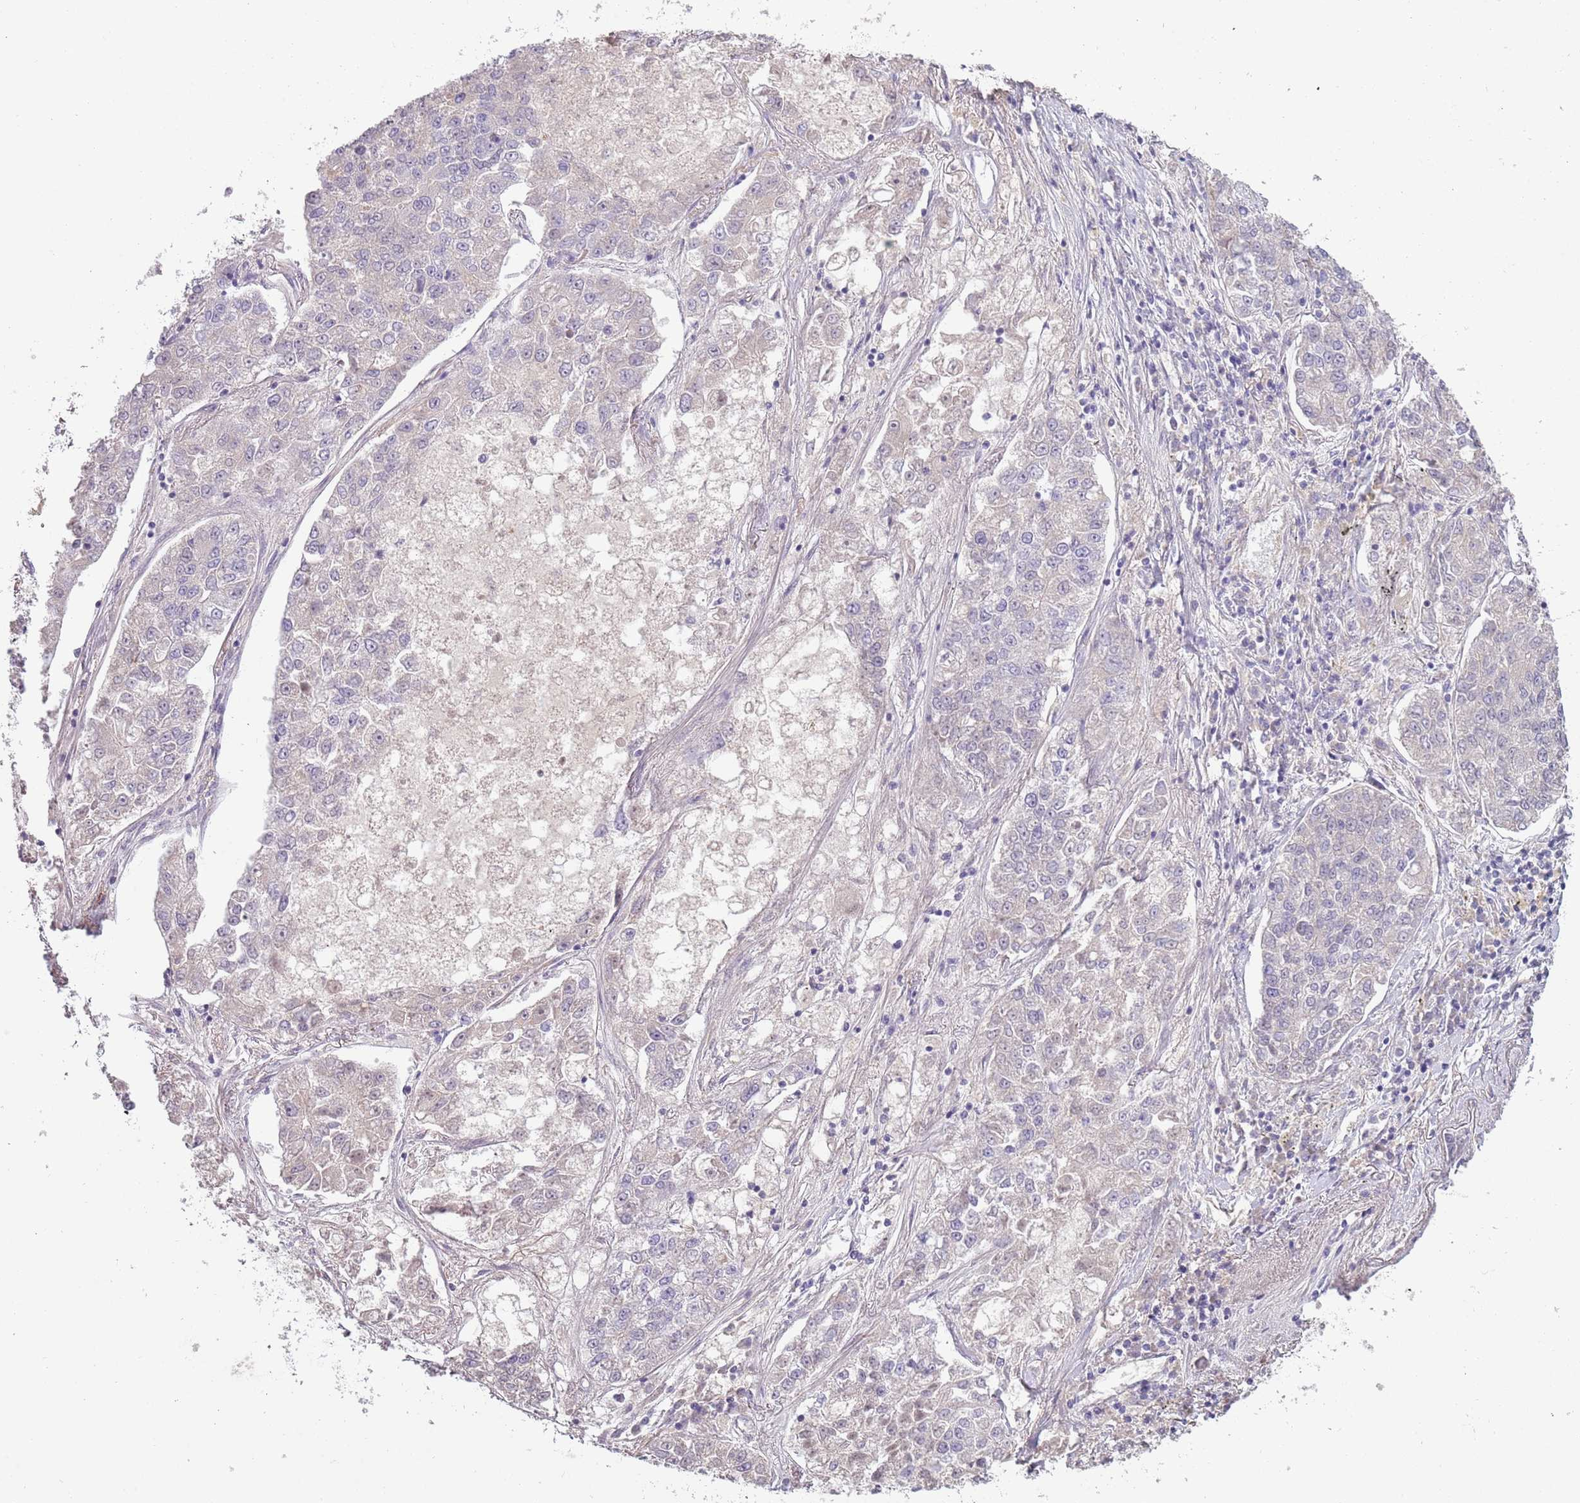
{"staining": {"intensity": "negative", "quantity": "none", "location": "none"}, "tissue": "lung cancer", "cell_type": "Tumor cells", "image_type": "cancer", "snomed": [{"axis": "morphology", "description": "Adenocarcinoma, NOS"}, {"axis": "topography", "description": "Lung"}], "caption": "Tumor cells show no significant protein positivity in adenocarcinoma (lung).", "gene": "TNFRSF6B", "patient": {"sex": "male", "age": 49}}